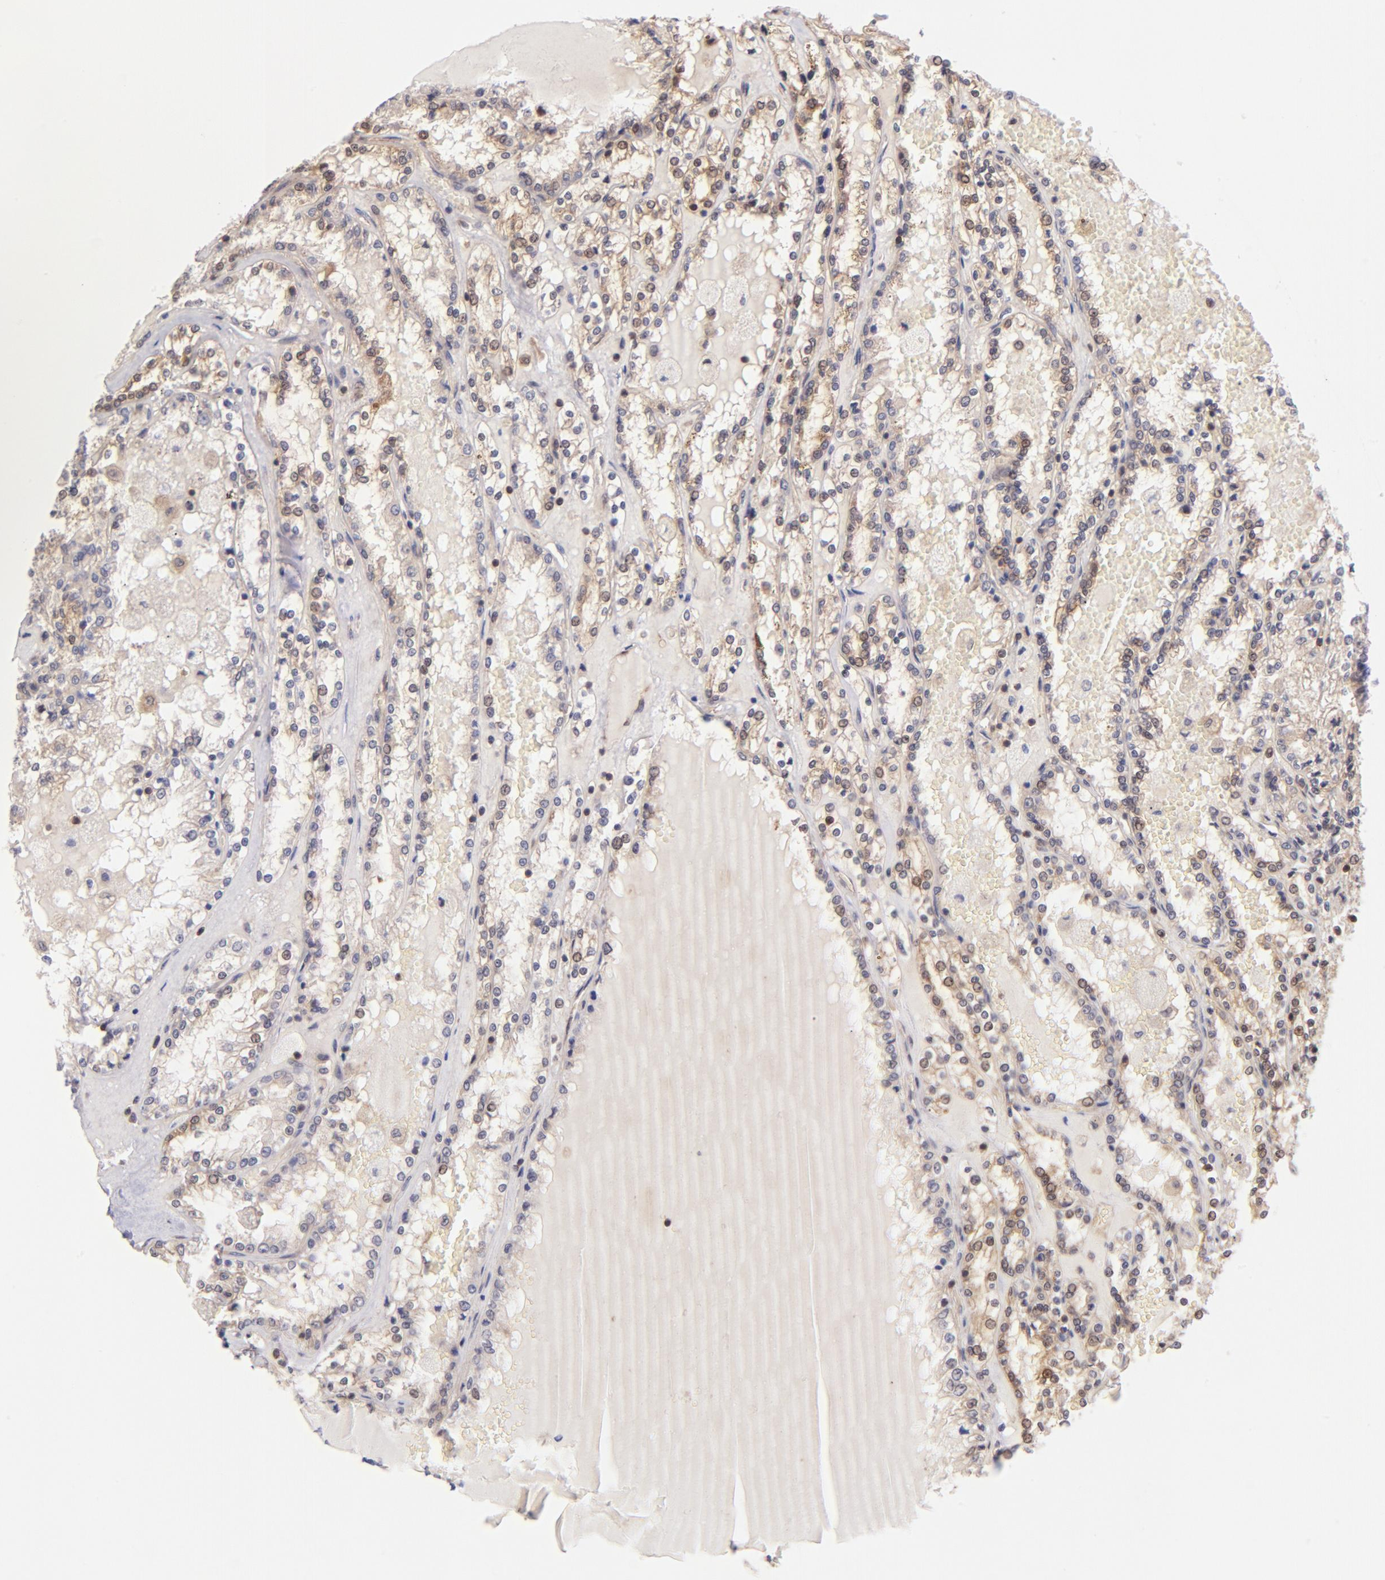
{"staining": {"intensity": "weak", "quantity": ">75%", "location": "cytoplasmic/membranous,nuclear"}, "tissue": "renal cancer", "cell_type": "Tumor cells", "image_type": "cancer", "snomed": [{"axis": "morphology", "description": "Adenocarcinoma, NOS"}, {"axis": "topography", "description": "Kidney"}], "caption": "An image showing weak cytoplasmic/membranous and nuclear positivity in about >75% of tumor cells in renal adenocarcinoma, as visualized by brown immunohistochemical staining.", "gene": "YWHAB", "patient": {"sex": "female", "age": 56}}